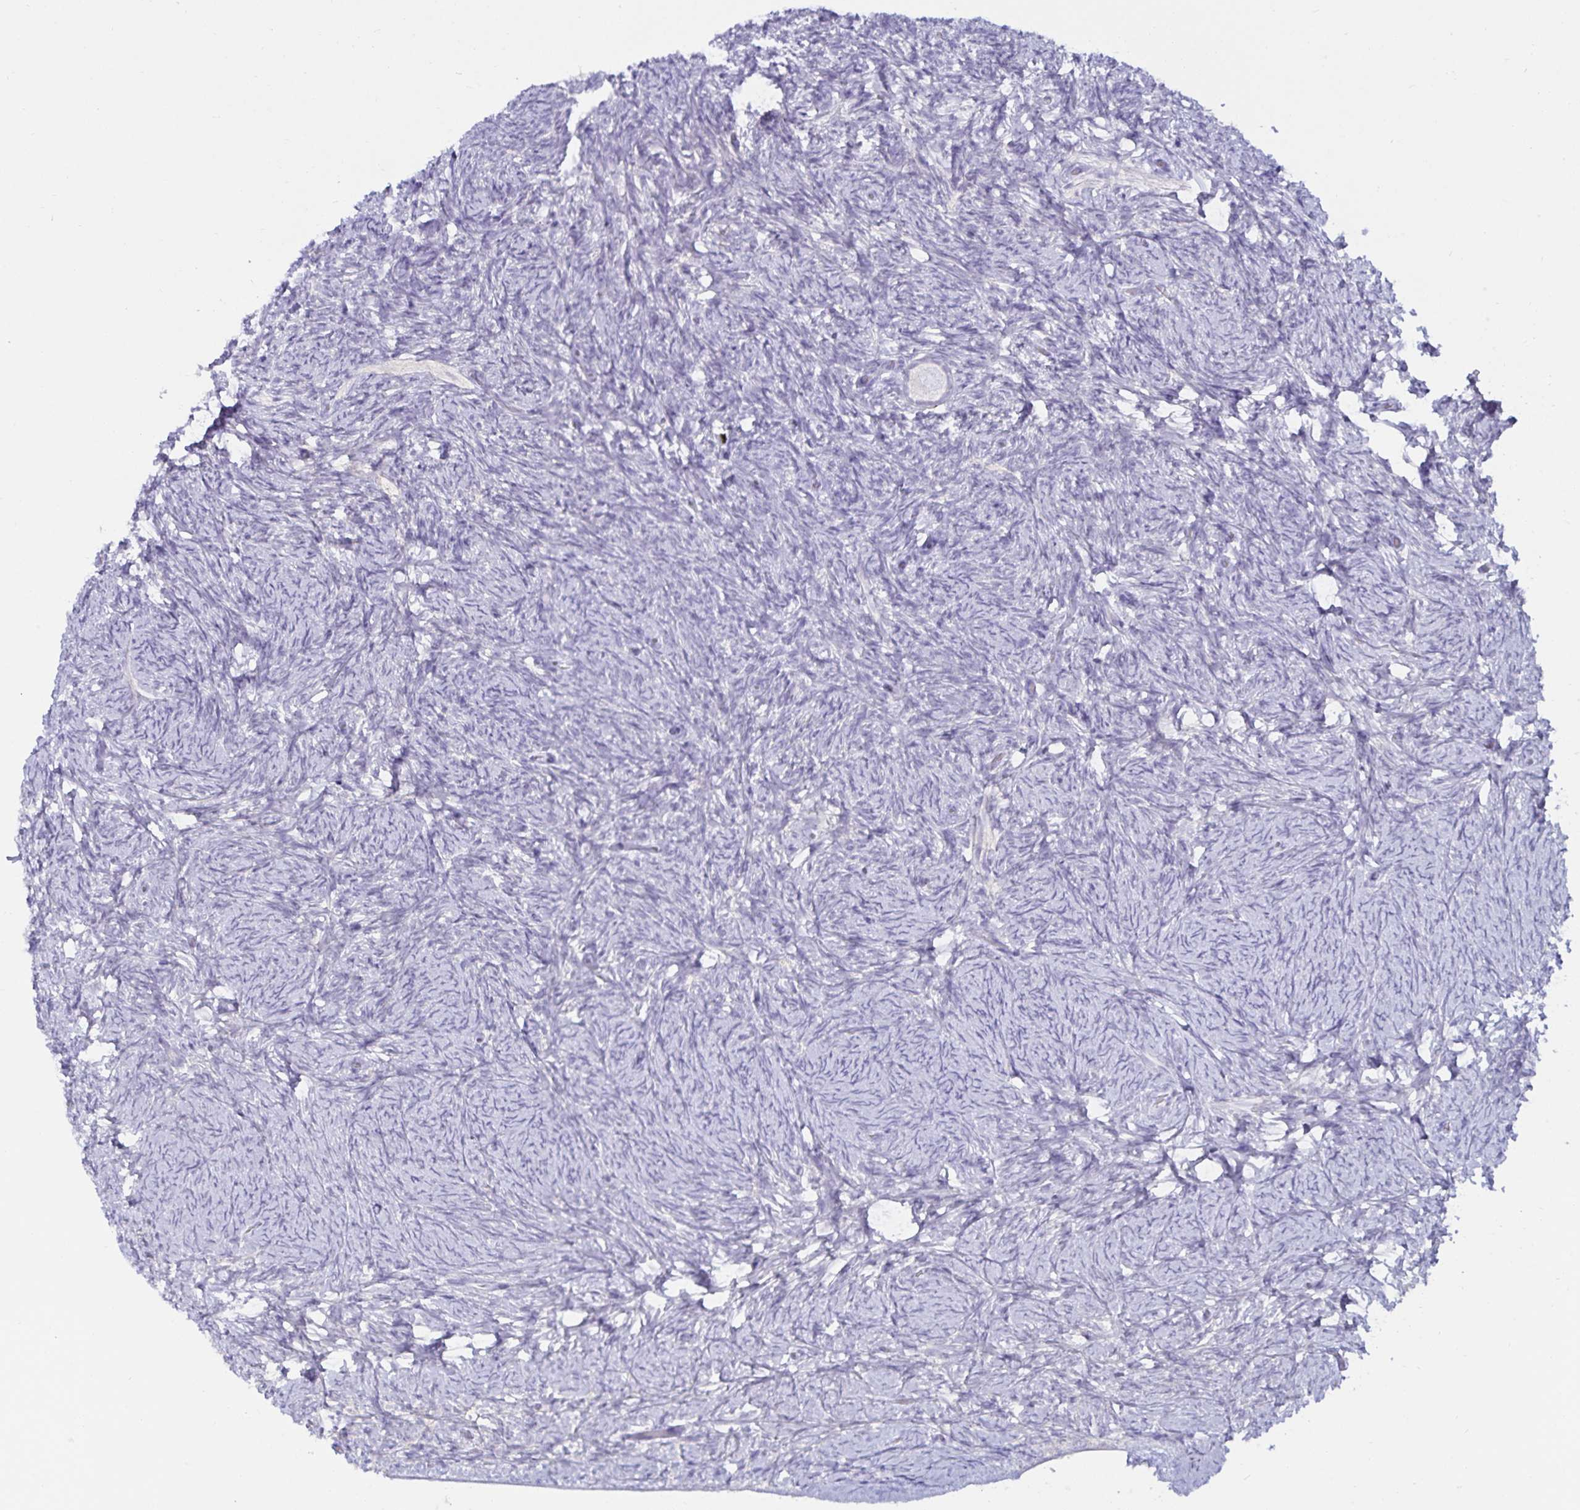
{"staining": {"intensity": "negative", "quantity": "none", "location": "none"}, "tissue": "ovary", "cell_type": "Follicle cells", "image_type": "normal", "snomed": [{"axis": "morphology", "description": "Normal tissue, NOS"}, {"axis": "topography", "description": "Ovary"}], "caption": "A high-resolution image shows immunohistochemistry (IHC) staining of unremarkable ovary, which shows no significant expression in follicle cells.", "gene": "MON2", "patient": {"sex": "female", "age": 34}}